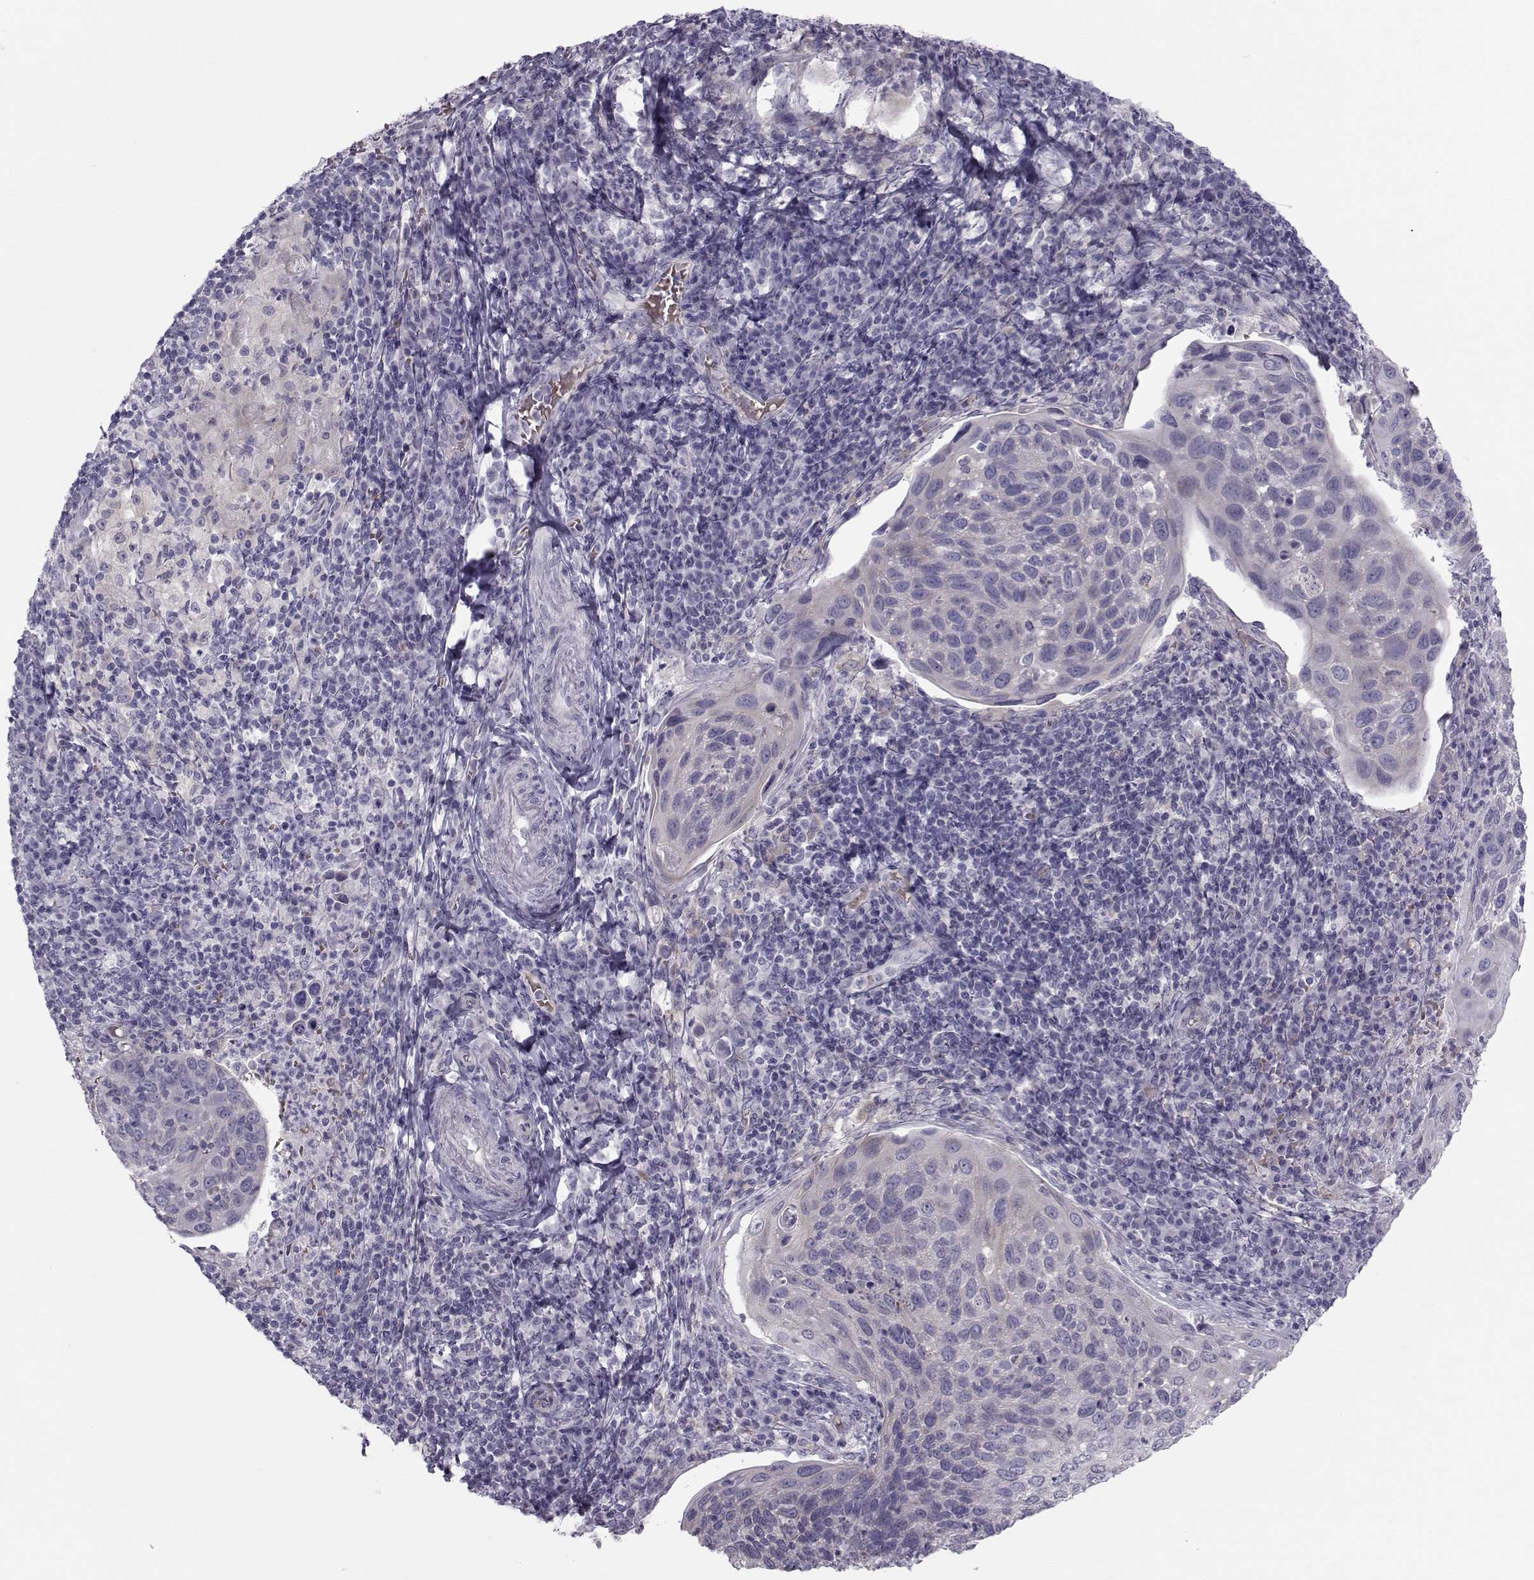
{"staining": {"intensity": "negative", "quantity": "none", "location": "none"}, "tissue": "cervical cancer", "cell_type": "Tumor cells", "image_type": "cancer", "snomed": [{"axis": "morphology", "description": "Squamous cell carcinoma, NOS"}, {"axis": "topography", "description": "Cervix"}], "caption": "An image of human cervical cancer (squamous cell carcinoma) is negative for staining in tumor cells.", "gene": "GARIN3", "patient": {"sex": "female", "age": 54}}